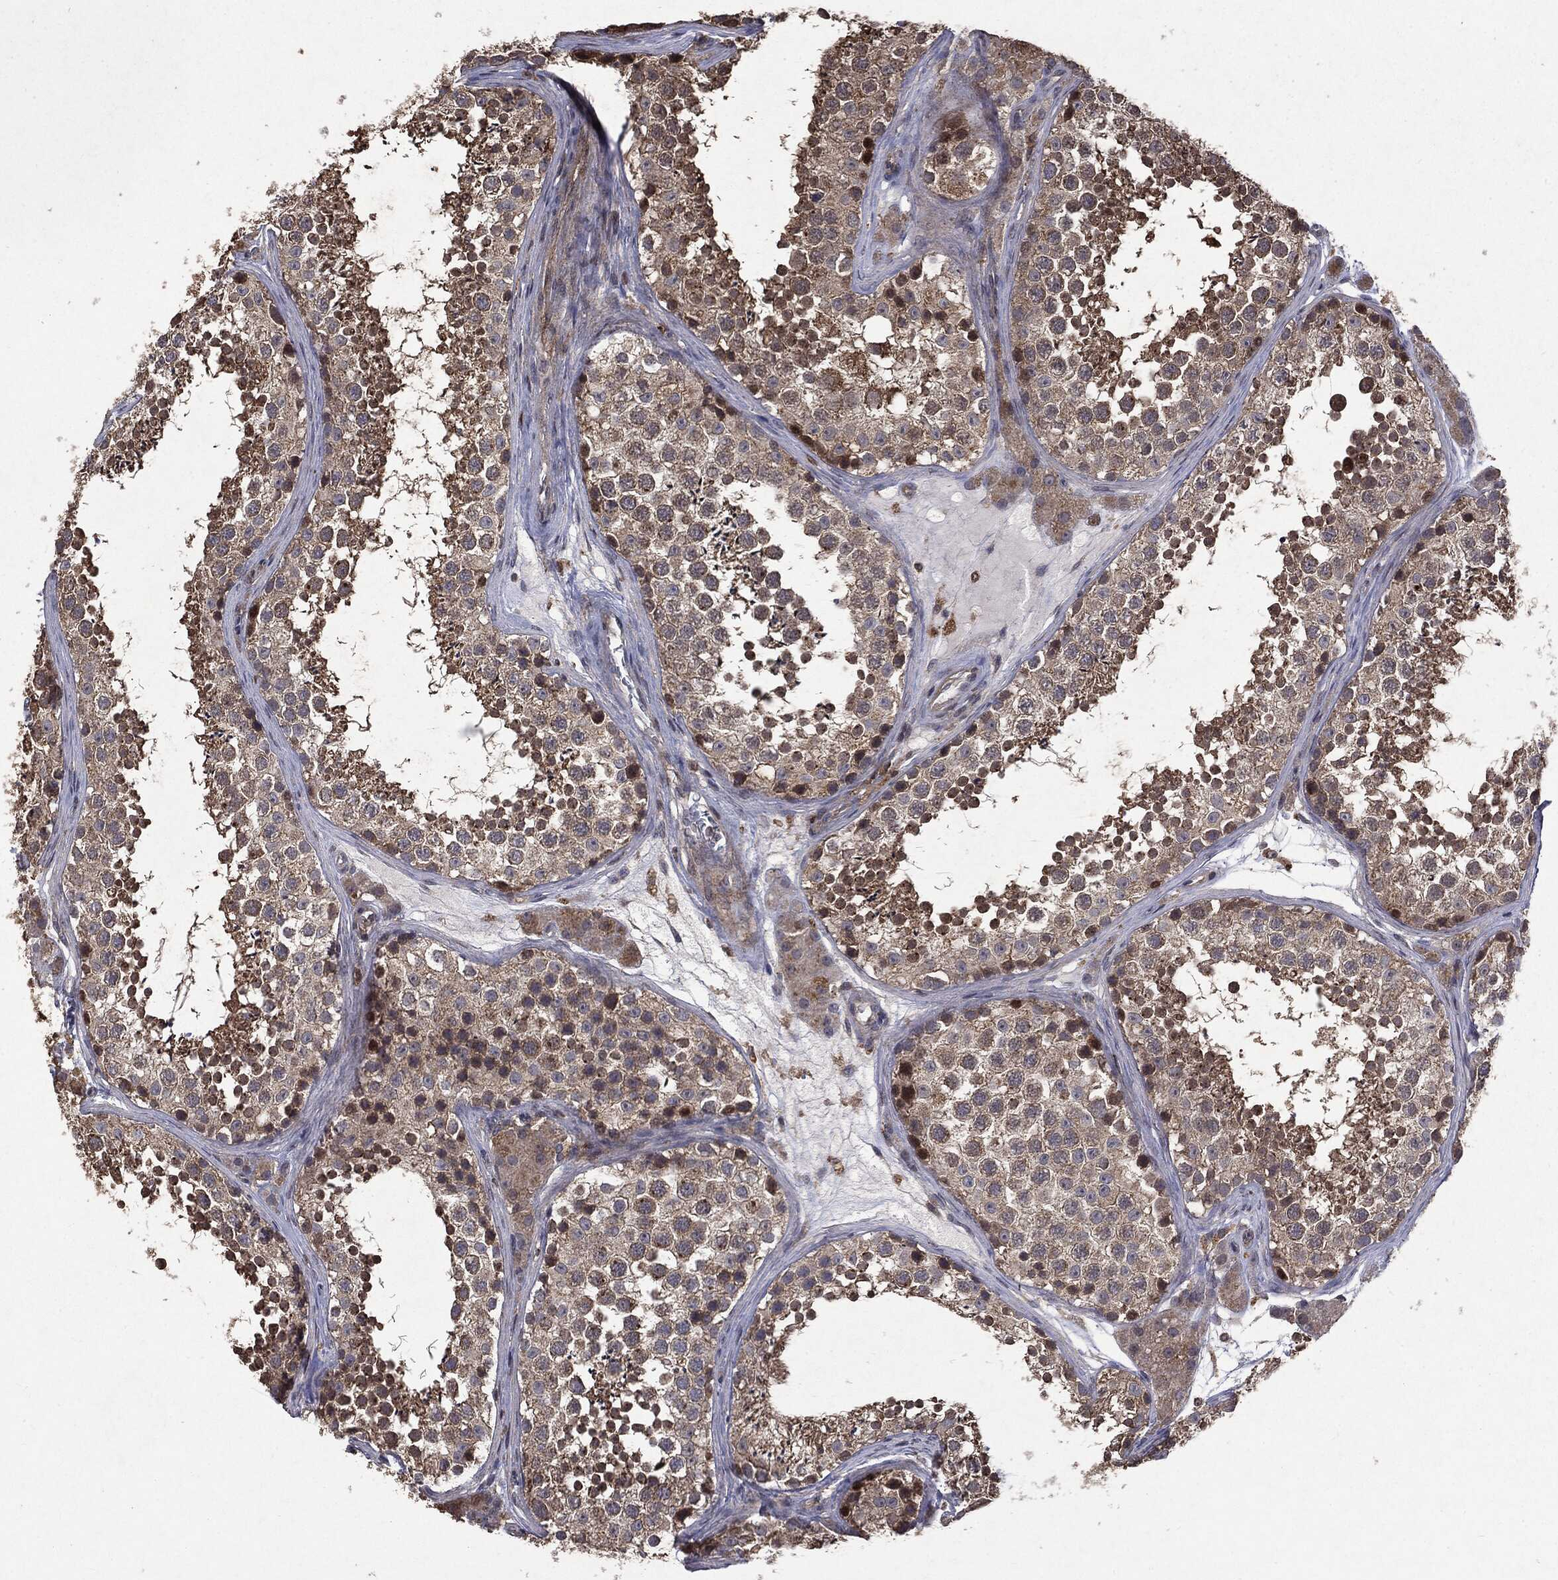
{"staining": {"intensity": "moderate", "quantity": ">75%", "location": "cytoplasmic/membranous"}, "tissue": "testis", "cell_type": "Cells in seminiferous ducts", "image_type": "normal", "snomed": [{"axis": "morphology", "description": "Normal tissue, NOS"}, {"axis": "topography", "description": "Testis"}], "caption": "An immunohistochemistry (IHC) image of normal tissue is shown. Protein staining in brown highlights moderate cytoplasmic/membranous positivity in testis within cells in seminiferous ducts.", "gene": "PTEN", "patient": {"sex": "male", "age": 41}}